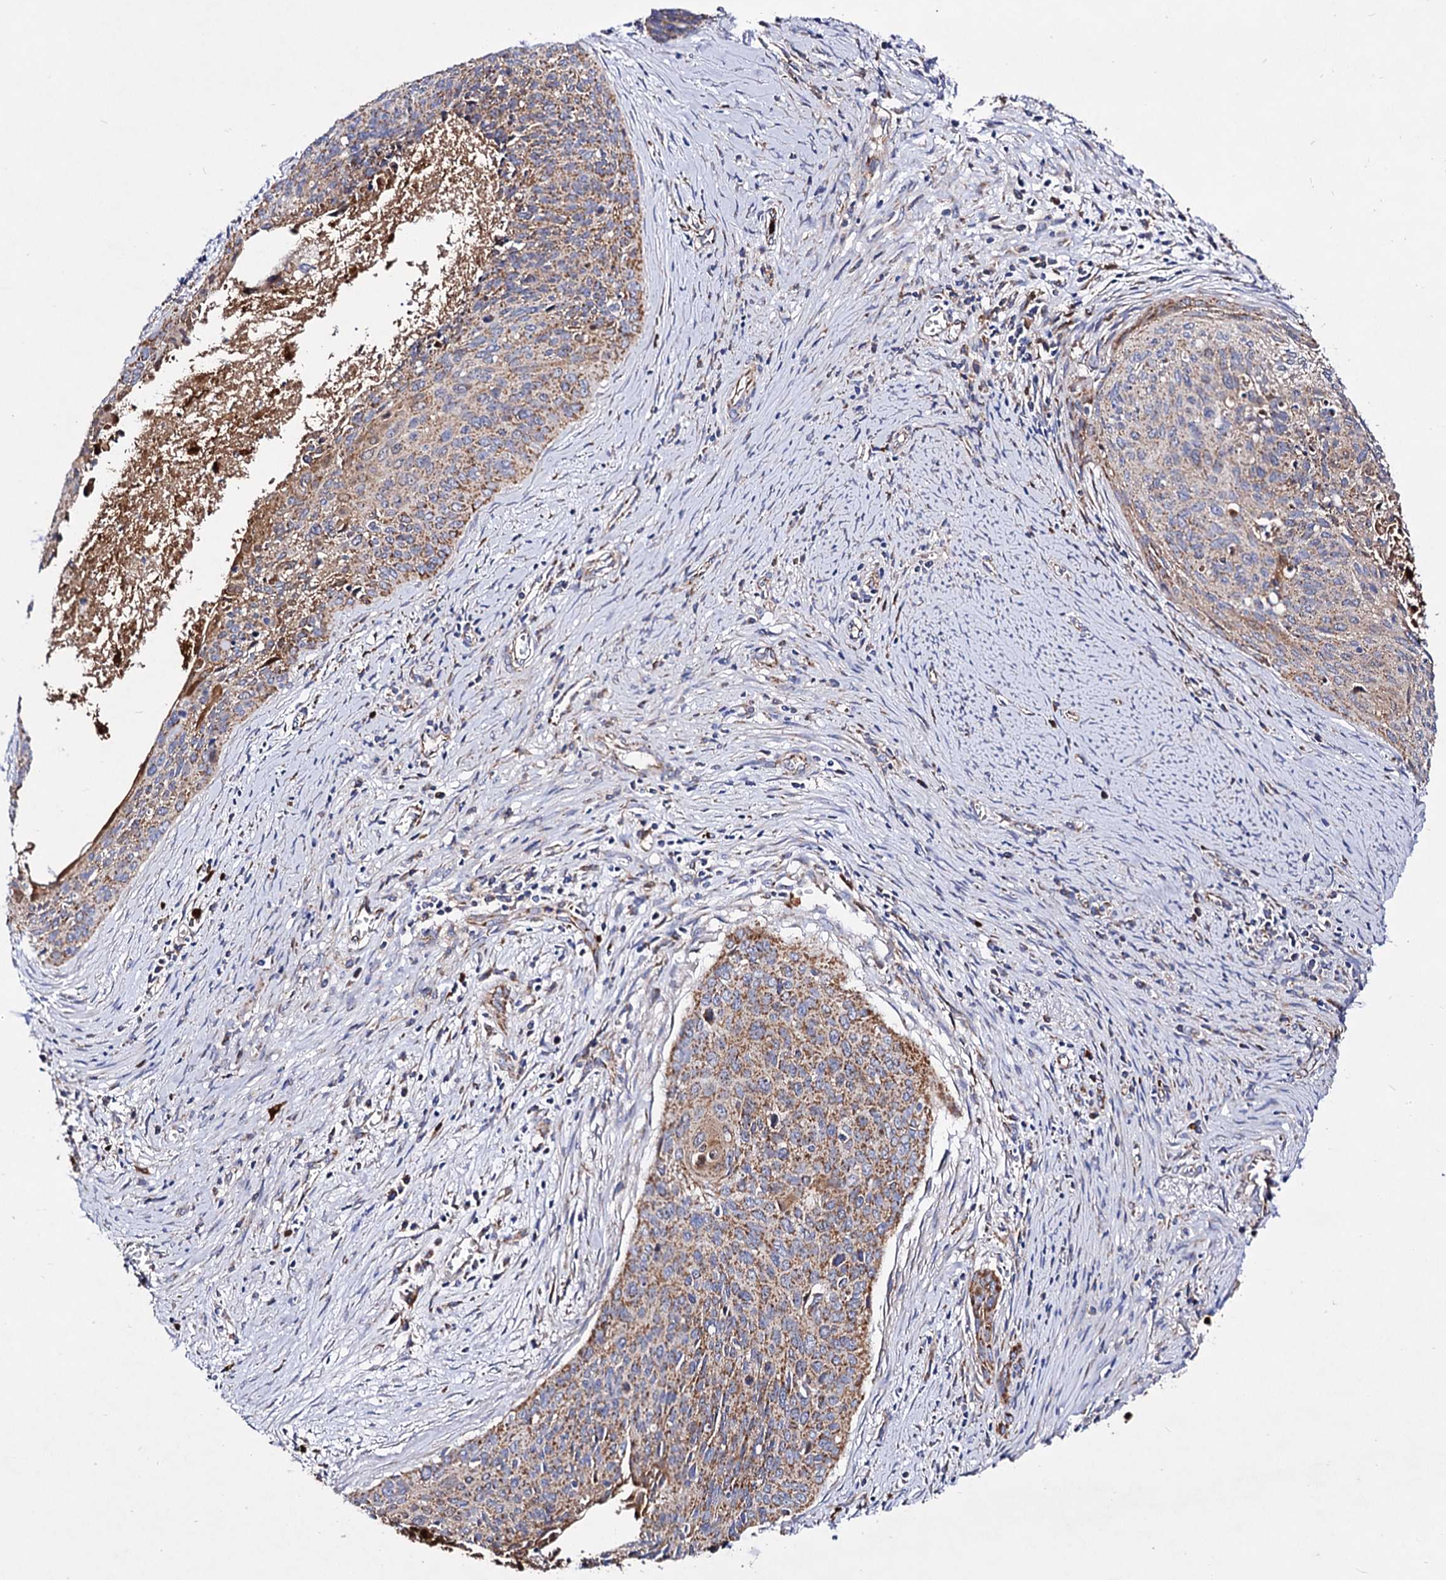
{"staining": {"intensity": "moderate", "quantity": ">75%", "location": "cytoplasmic/membranous"}, "tissue": "cervical cancer", "cell_type": "Tumor cells", "image_type": "cancer", "snomed": [{"axis": "morphology", "description": "Squamous cell carcinoma, NOS"}, {"axis": "topography", "description": "Cervix"}], "caption": "Tumor cells display moderate cytoplasmic/membranous staining in approximately >75% of cells in cervical squamous cell carcinoma.", "gene": "ACAD9", "patient": {"sex": "female", "age": 55}}